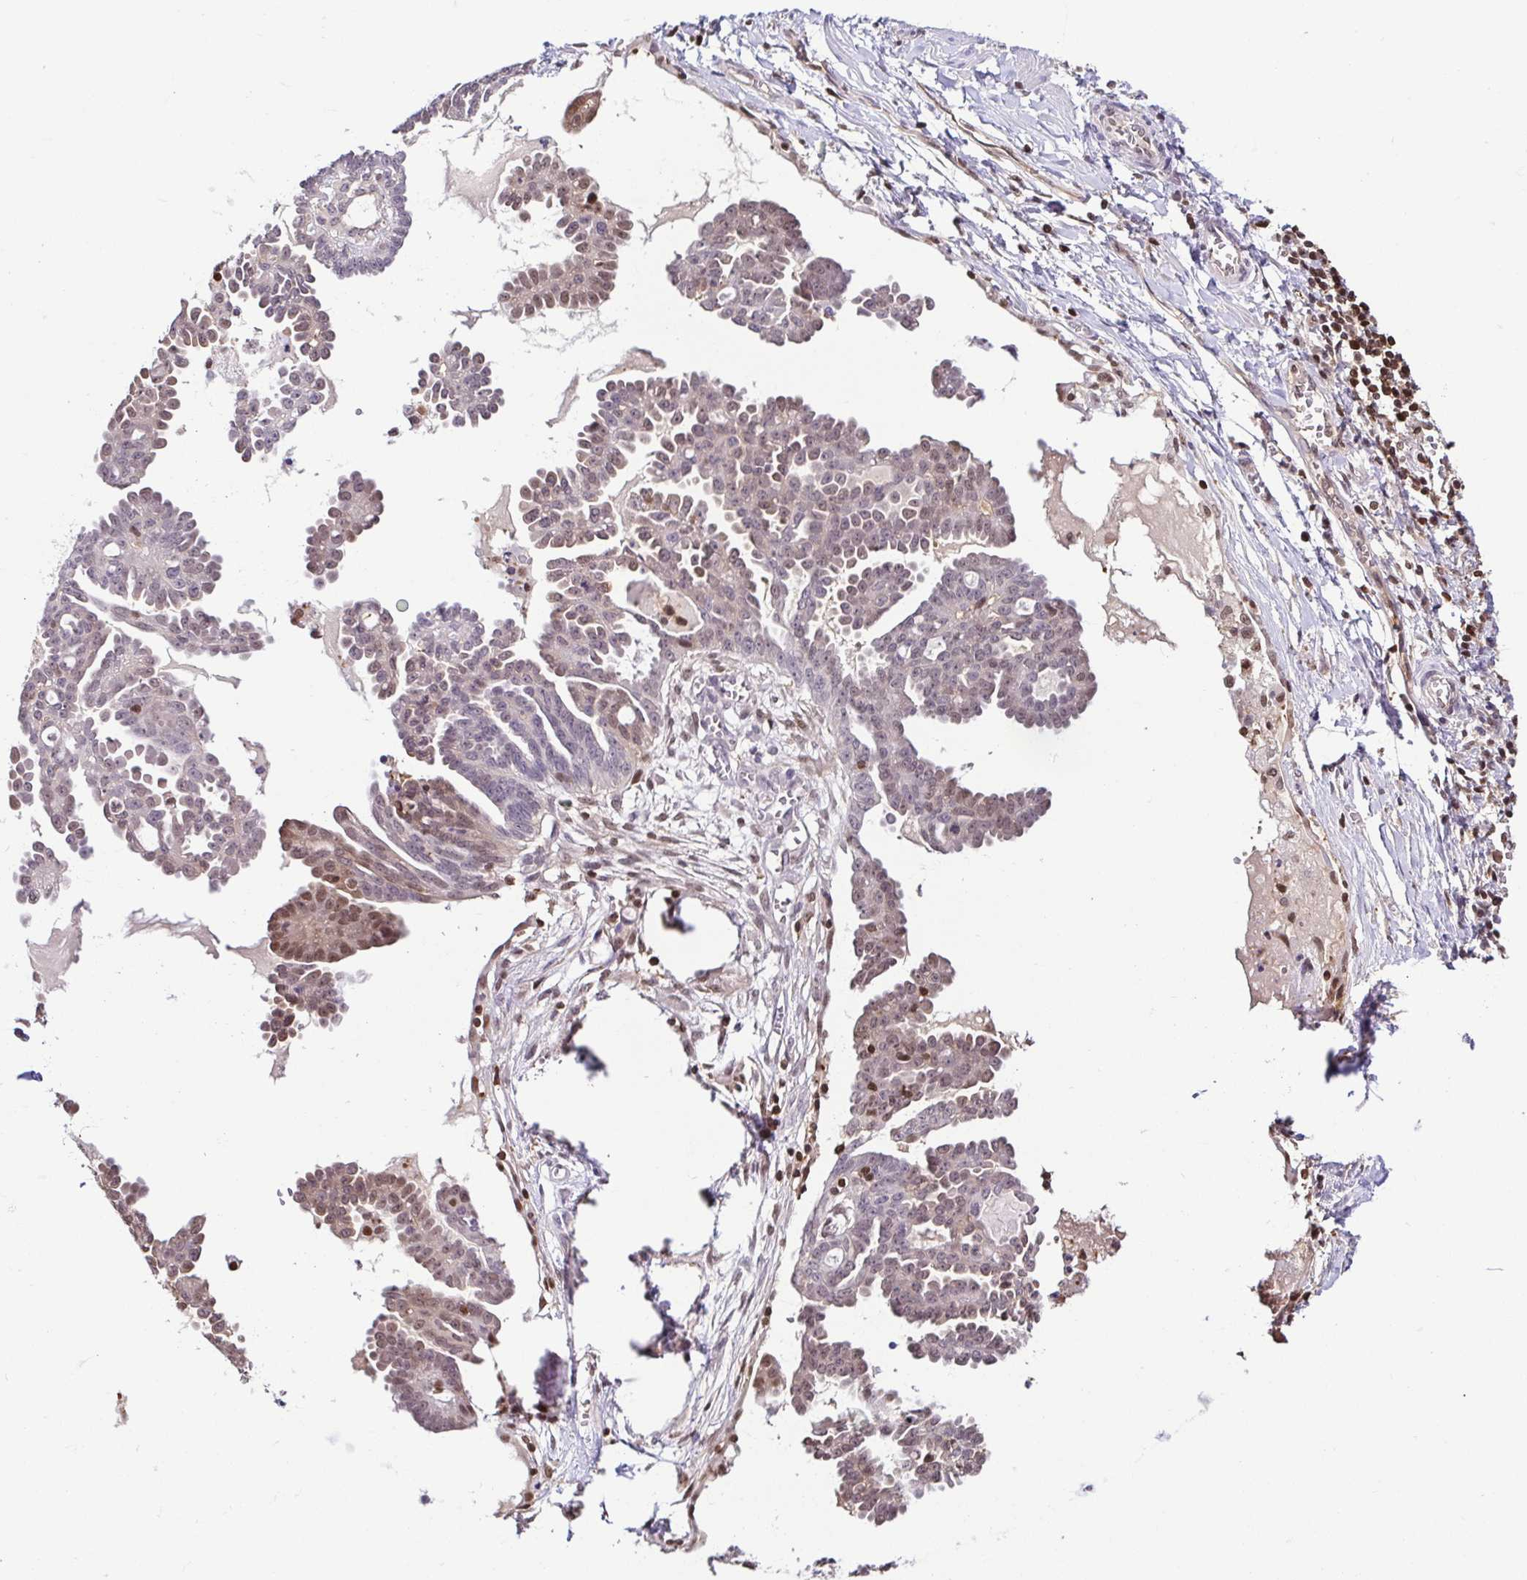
{"staining": {"intensity": "weak", "quantity": "25%-75%", "location": "cytoplasmic/membranous,nuclear"}, "tissue": "ovarian cancer", "cell_type": "Tumor cells", "image_type": "cancer", "snomed": [{"axis": "morphology", "description": "Cystadenocarcinoma, serous, NOS"}, {"axis": "topography", "description": "Ovary"}], "caption": "Tumor cells display weak cytoplasmic/membranous and nuclear staining in about 25%-75% of cells in serous cystadenocarcinoma (ovarian).", "gene": "PSMB9", "patient": {"sex": "female", "age": 71}}